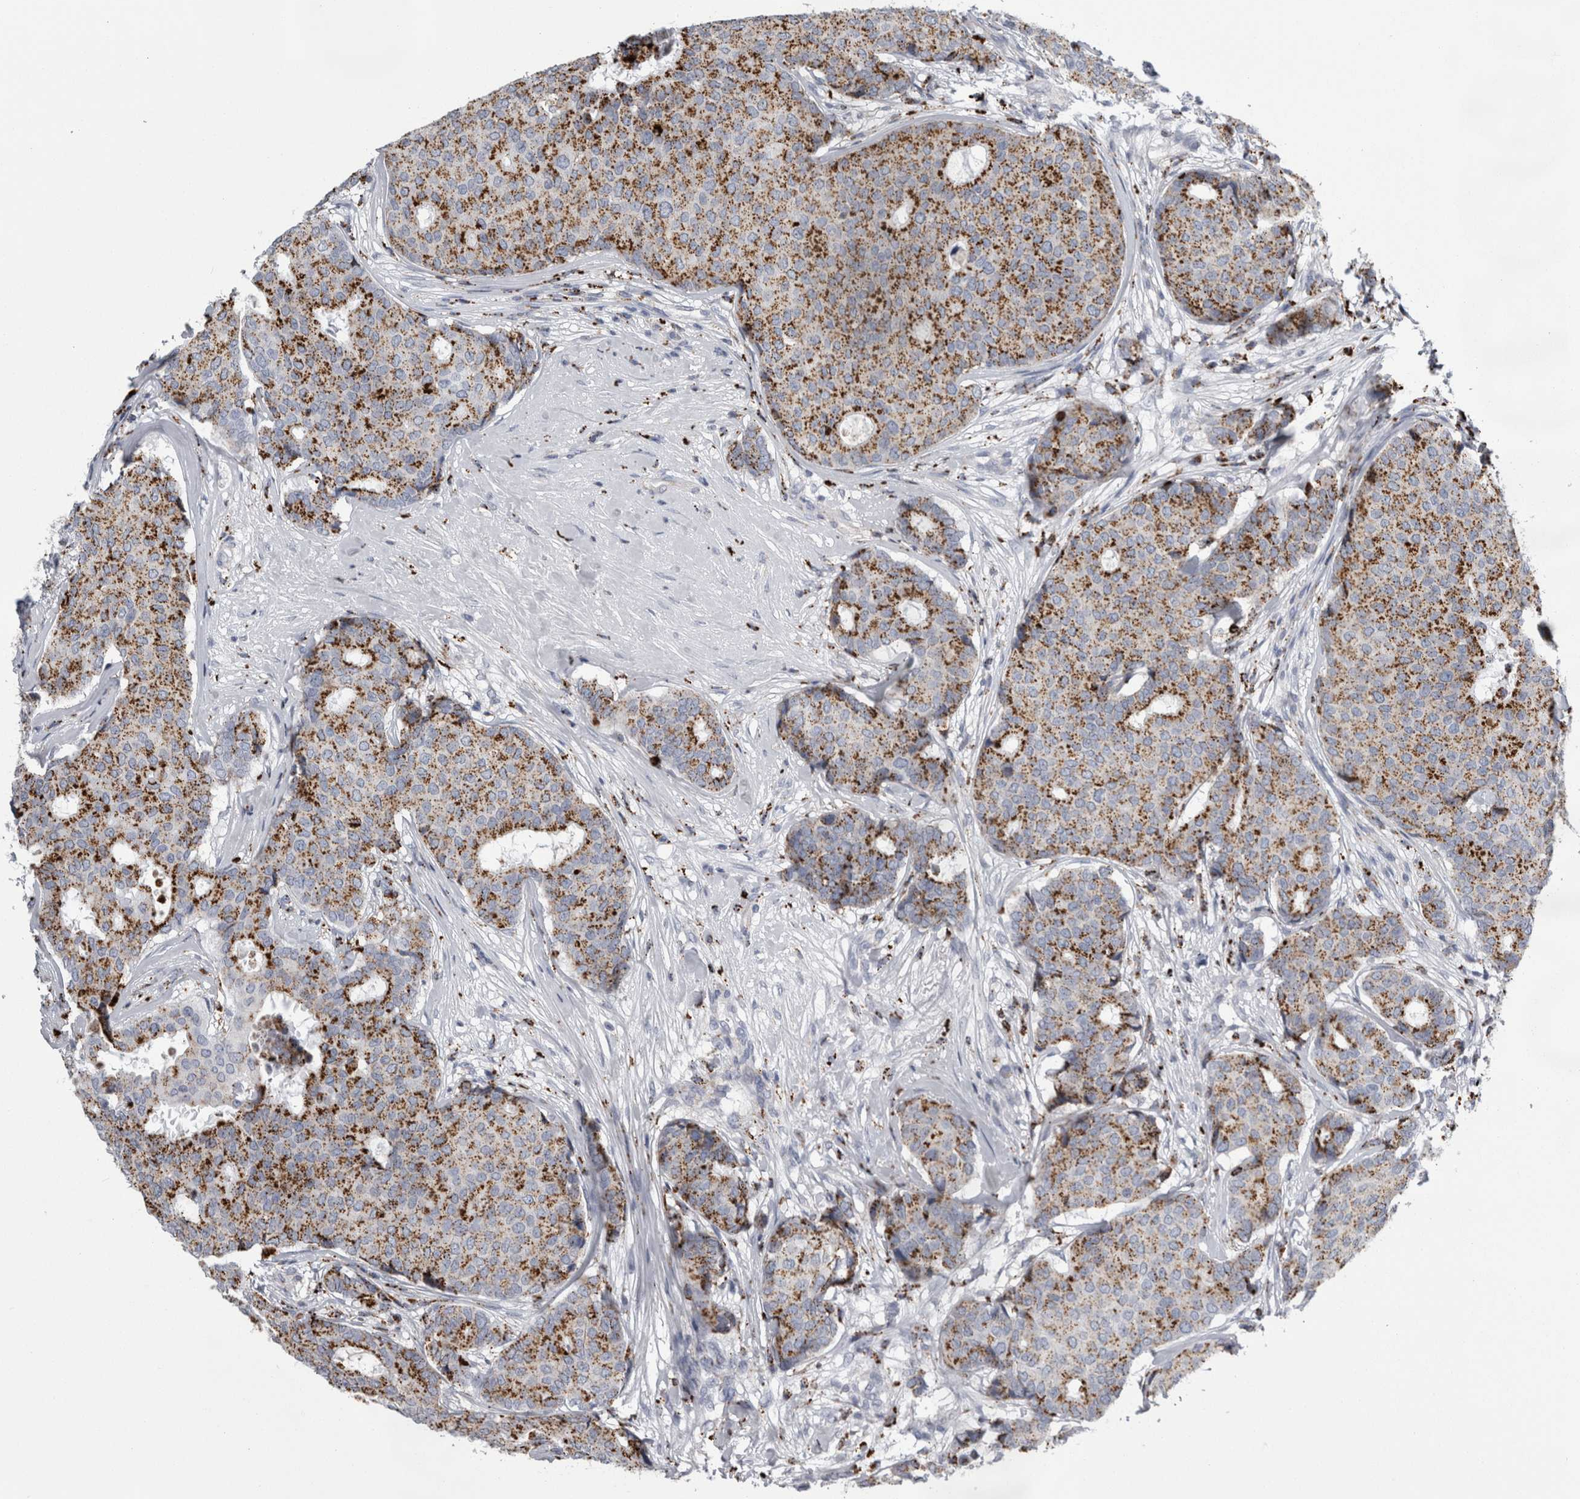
{"staining": {"intensity": "moderate", "quantity": ">75%", "location": "cytoplasmic/membranous"}, "tissue": "breast cancer", "cell_type": "Tumor cells", "image_type": "cancer", "snomed": [{"axis": "morphology", "description": "Duct carcinoma"}, {"axis": "topography", "description": "Breast"}], "caption": "Breast infiltrating ductal carcinoma stained for a protein displays moderate cytoplasmic/membranous positivity in tumor cells.", "gene": "DPP7", "patient": {"sex": "female", "age": 75}}